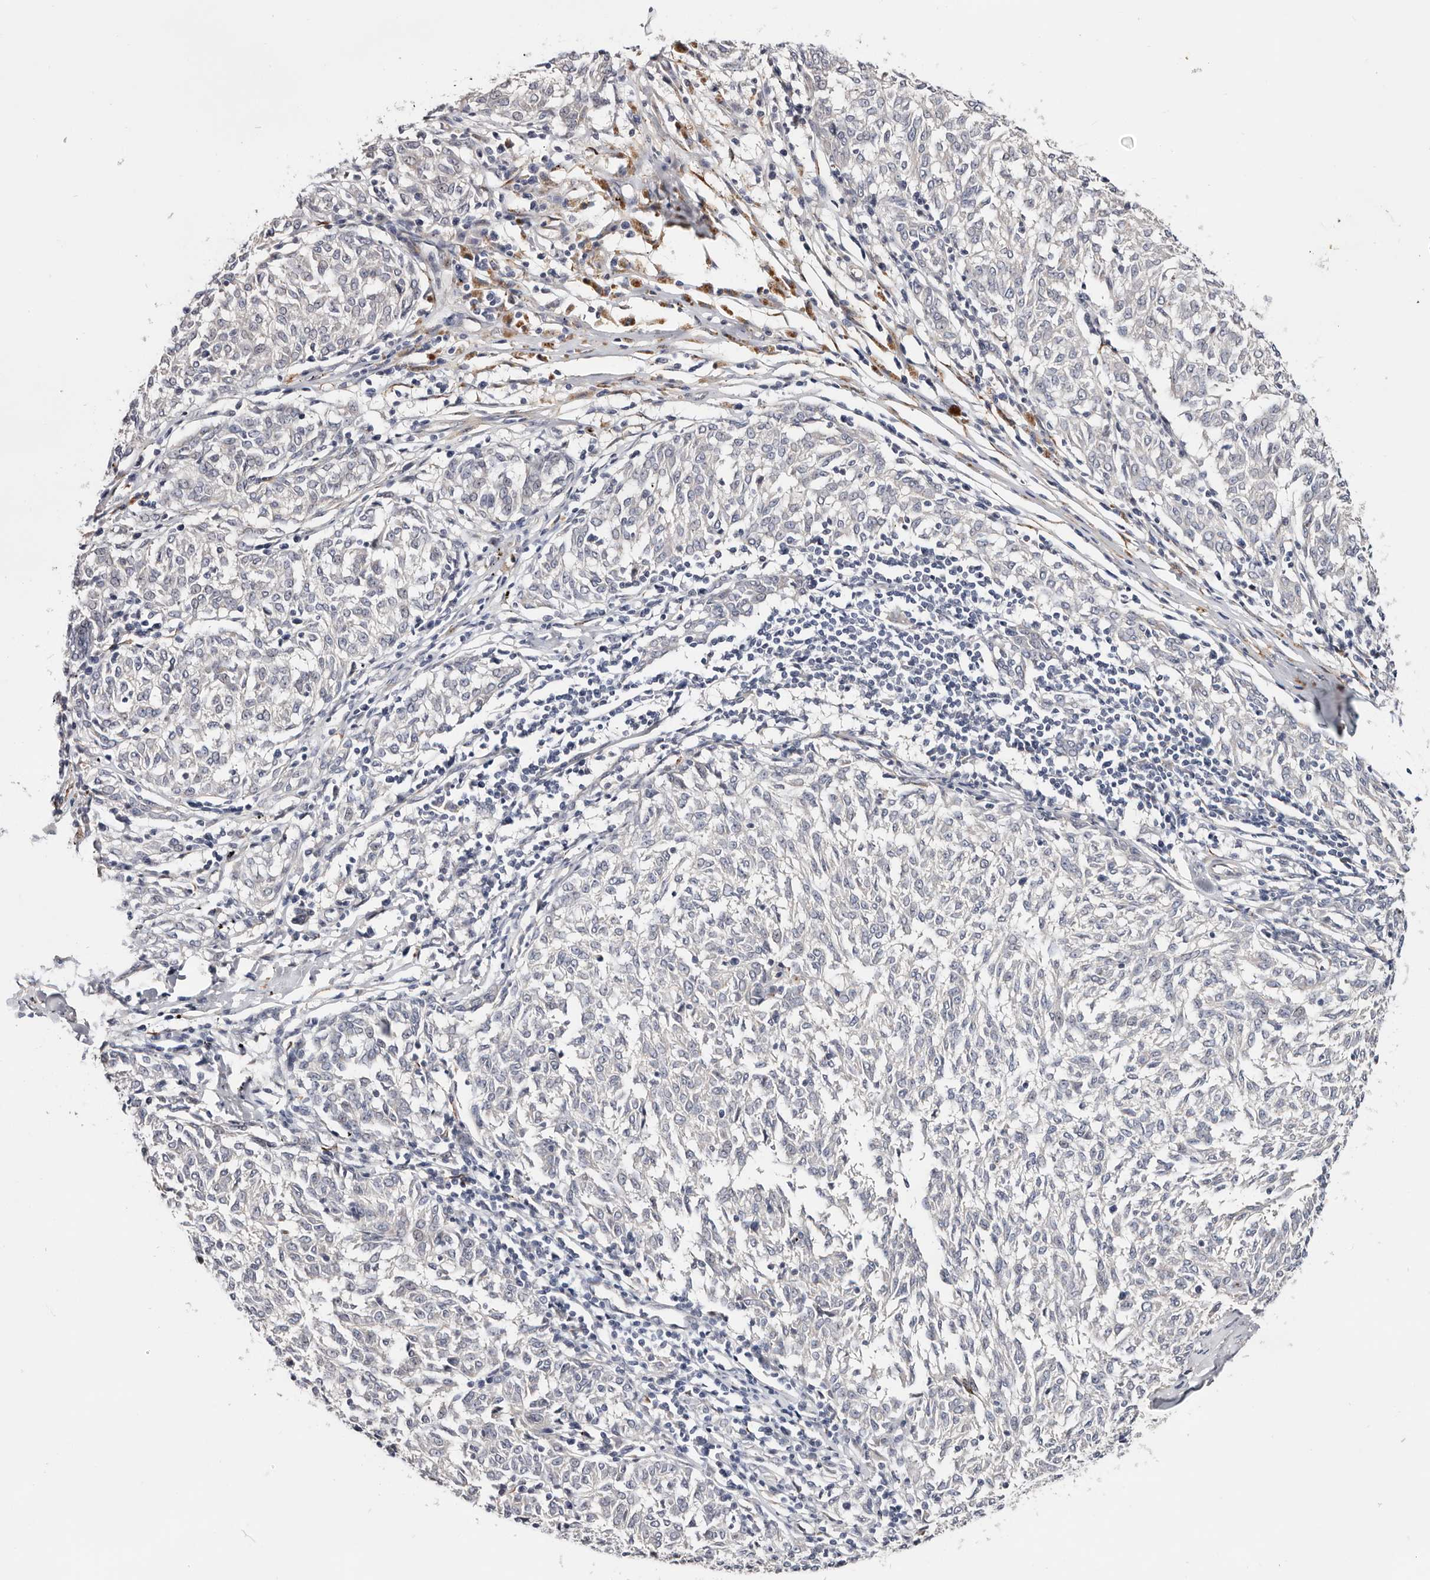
{"staining": {"intensity": "negative", "quantity": "none", "location": "none"}, "tissue": "melanoma", "cell_type": "Tumor cells", "image_type": "cancer", "snomed": [{"axis": "morphology", "description": "Malignant melanoma, NOS"}, {"axis": "topography", "description": "Skin"}], "caption": "Immunohistochemical staining of malignant melanoma reveals no significant expression in tumor cells. (DAB (3,3'-diaminobenzidine) immunohistochemistry (IHC), high magnification).", "gene": "USH1C", "patient": {"sex": "female", "age": 72}}